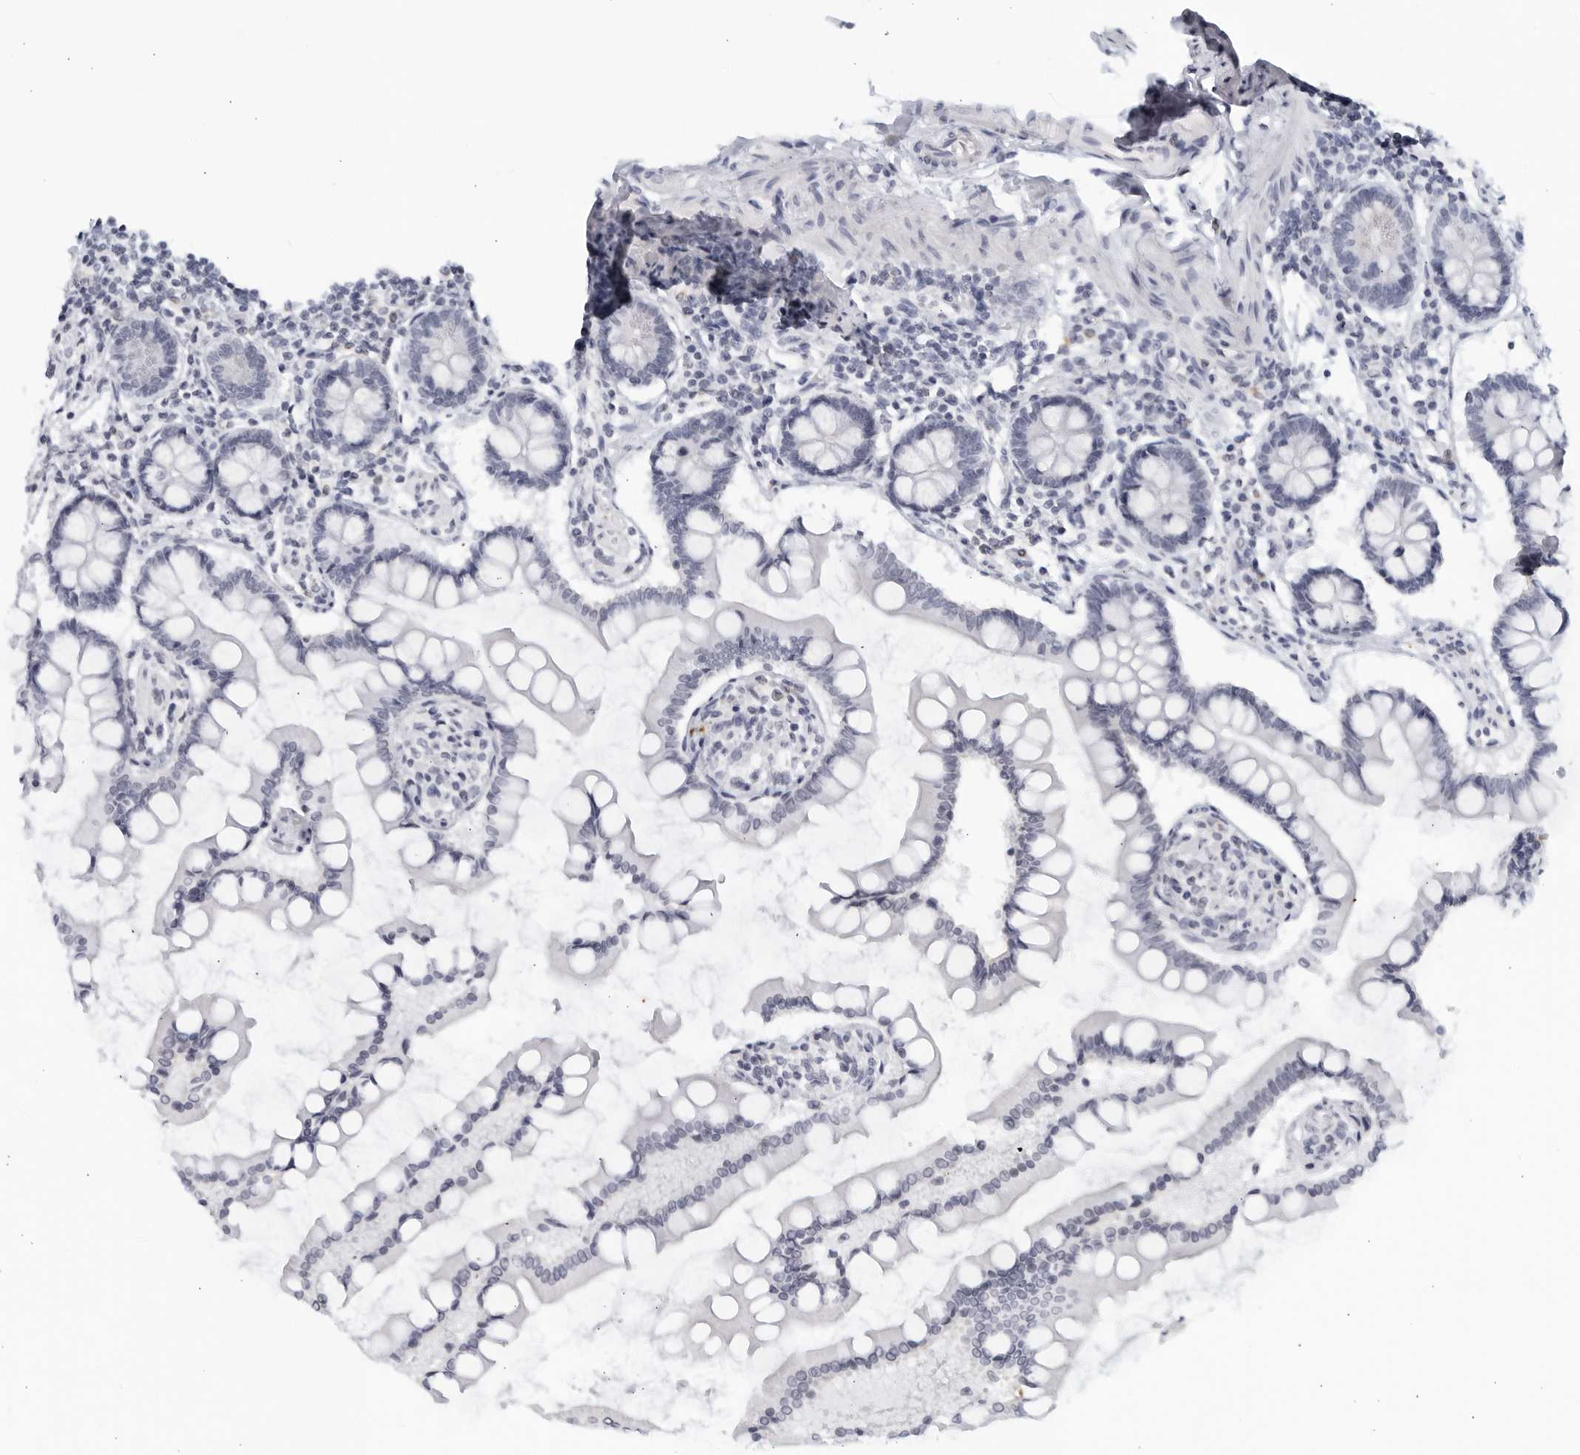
{"staining": {"intensity": "negative", "quantity": "none", "location": "none"}, "tissue": "small intestine", "cell_type": "Glandular cells", "image_type": "normal", "snomed": [{"axis": "morphology", "description": "Normal tissue, NOS"}, {"axis": "topography", "description": "Small intestine"}], "caption": "Image shows no protein positivity in glandular cells of unremarkable small intestine. Brightfield microscopy of immunohistochemistry (IHC) stained with DAB (3,3'-diaminobenzidine) (brown) and hematoxylin (blue), captured at high magnification.", "gene": "KLK7", "patient": {"sex": "male", "age": 41}}